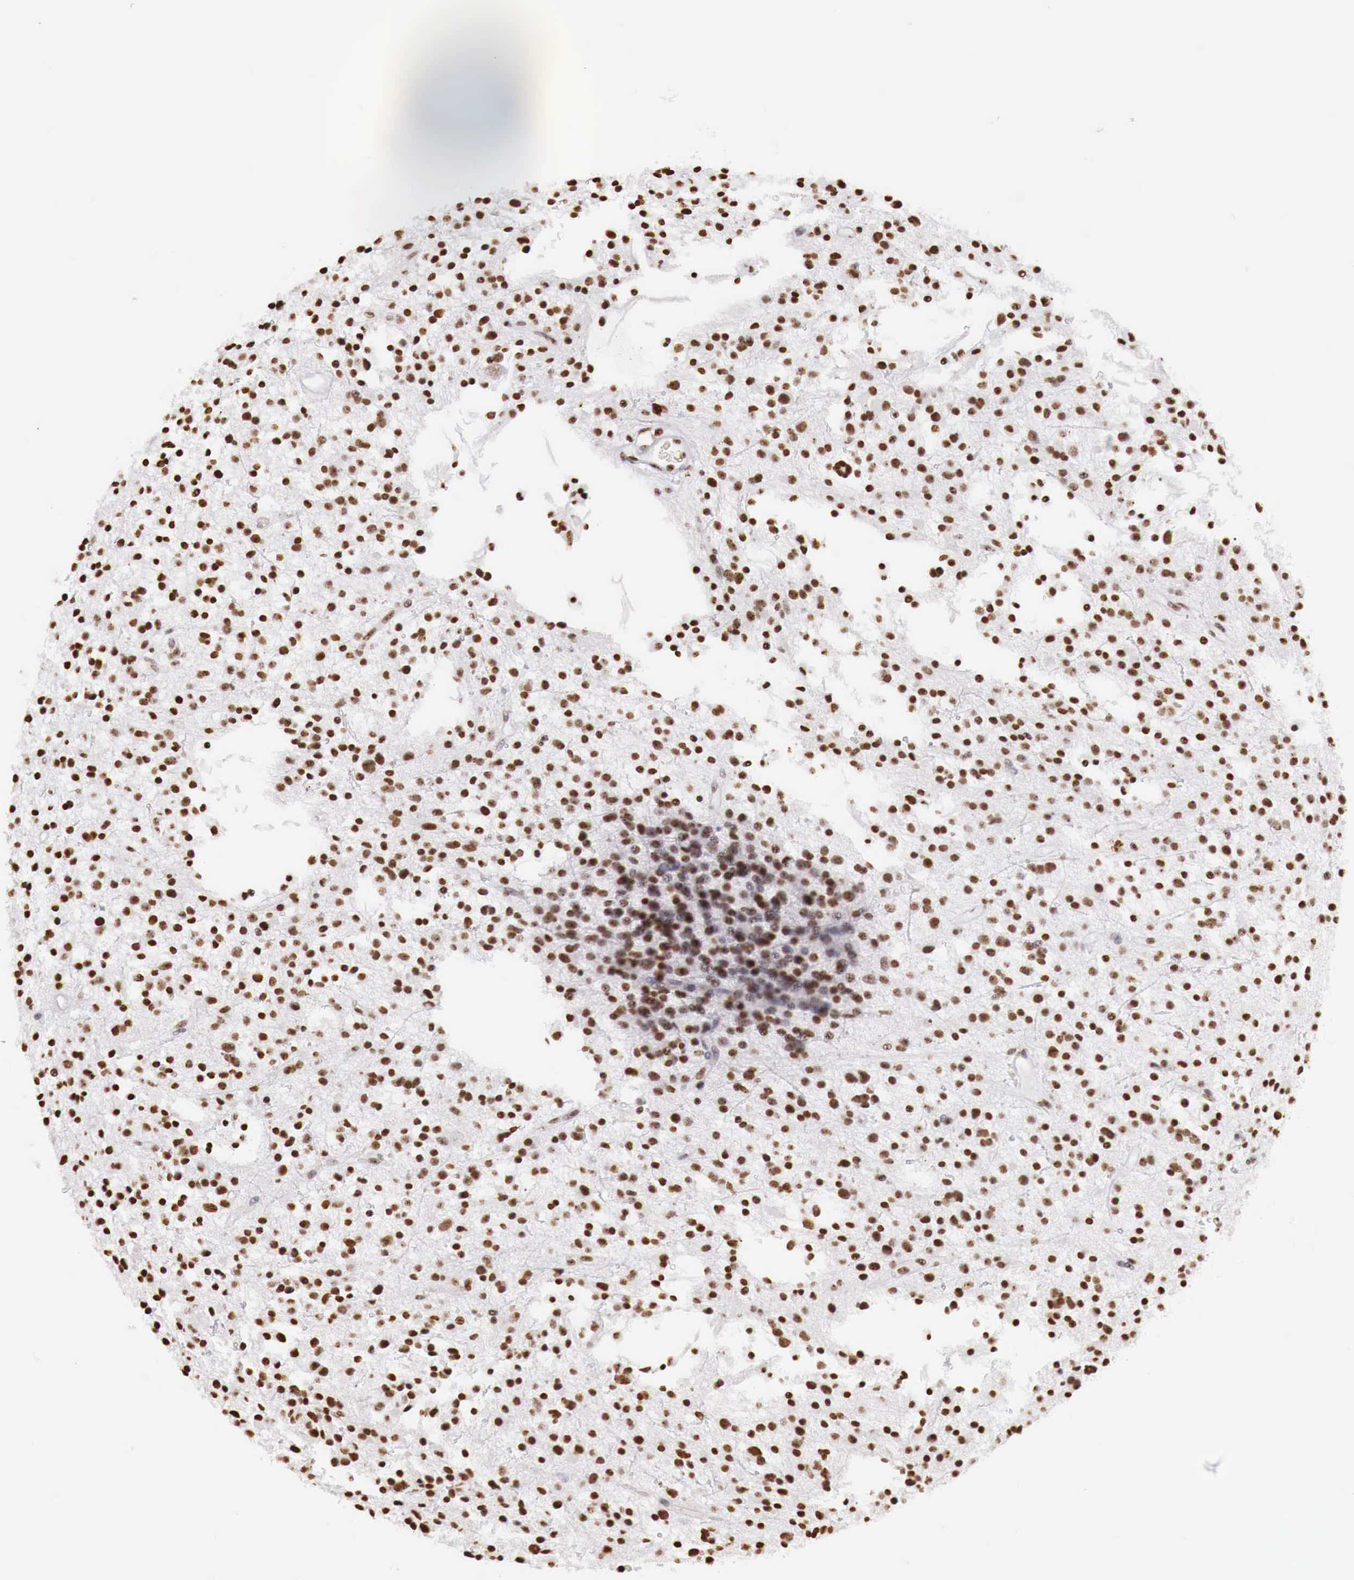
{"staining": {"intensity": "strong", "quantity": ">75%", "location": "nuclear"}, "tissue": "glioma", "cell_type": "Tumor cells", "image_type": "cancer", "snomed": [{"axis": "morphology", "description": "Glioma, malignant, Low grade"}, {"axis": "topography", "description": "Brain"}], "caption": "Malignant low-grade glioma was stained to show a protein in brown. There is high levels of strong nuclear staining in about >75% of tumor cells.", "gene": "DKC1", "patient": {"sex": "female", "age": 36}}